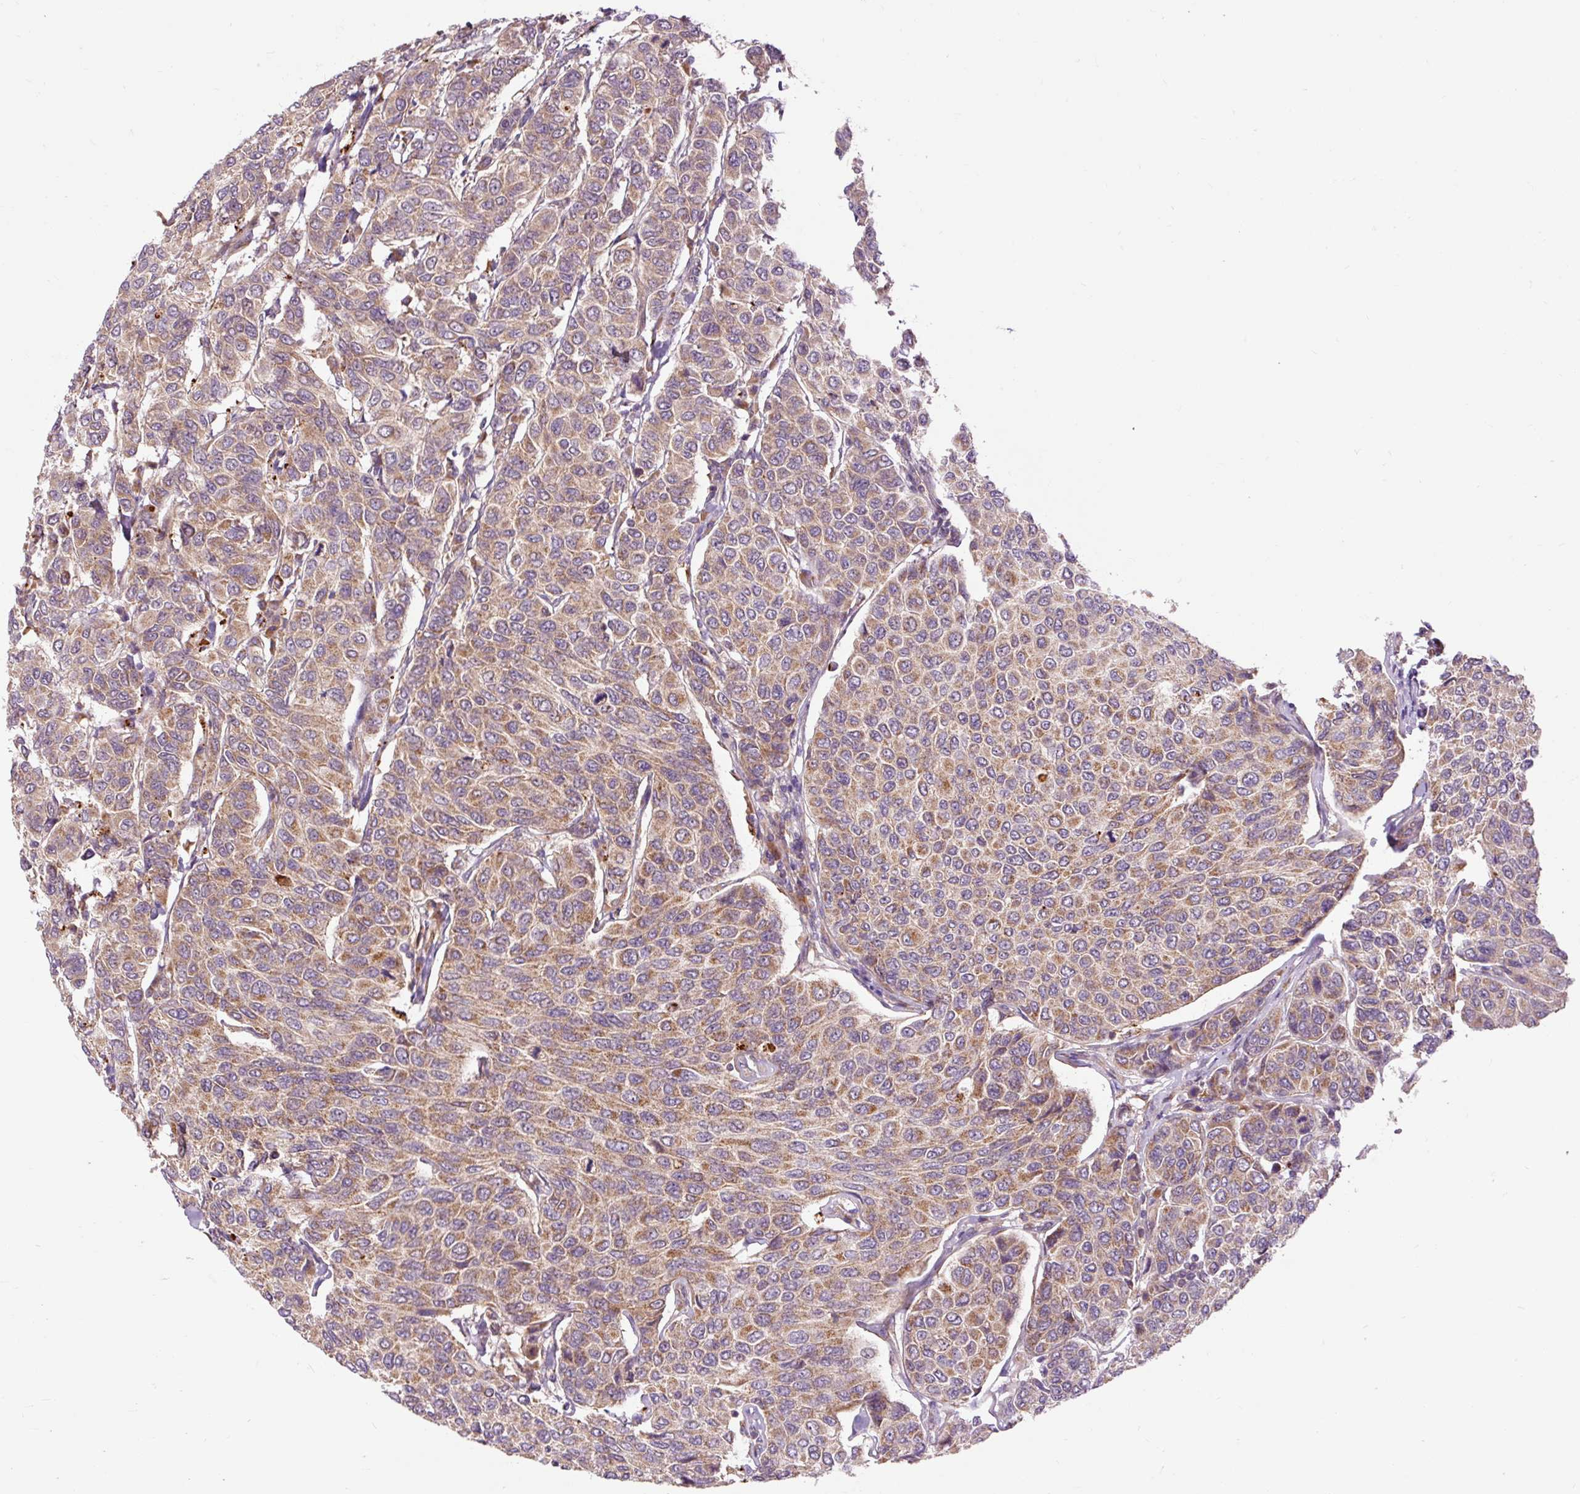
{"staining": {"intensity": "moderate", "quantity": "25%-75%", "location": "cytoplasmic/membranous"}, "tissue": "breast cancer", "cell_type": "Tumor cells", "image_type": "cancer", "snomed": [{"axis": "morphology", "description": "Duct carcinoma"}, {"axis": "topography", "description": "Breast"}], "caption": "Immunohistochemistry (IHC) (DAB (3,3'-diaminobenzidine)) staining of human breast cancer demonstrates moderate cytoplasmic/membranous protein positivity in approximately 25%-75% of tumor cells.", "gene": "RIPOR3", "patient": {"sex": "female", "age": 55}}